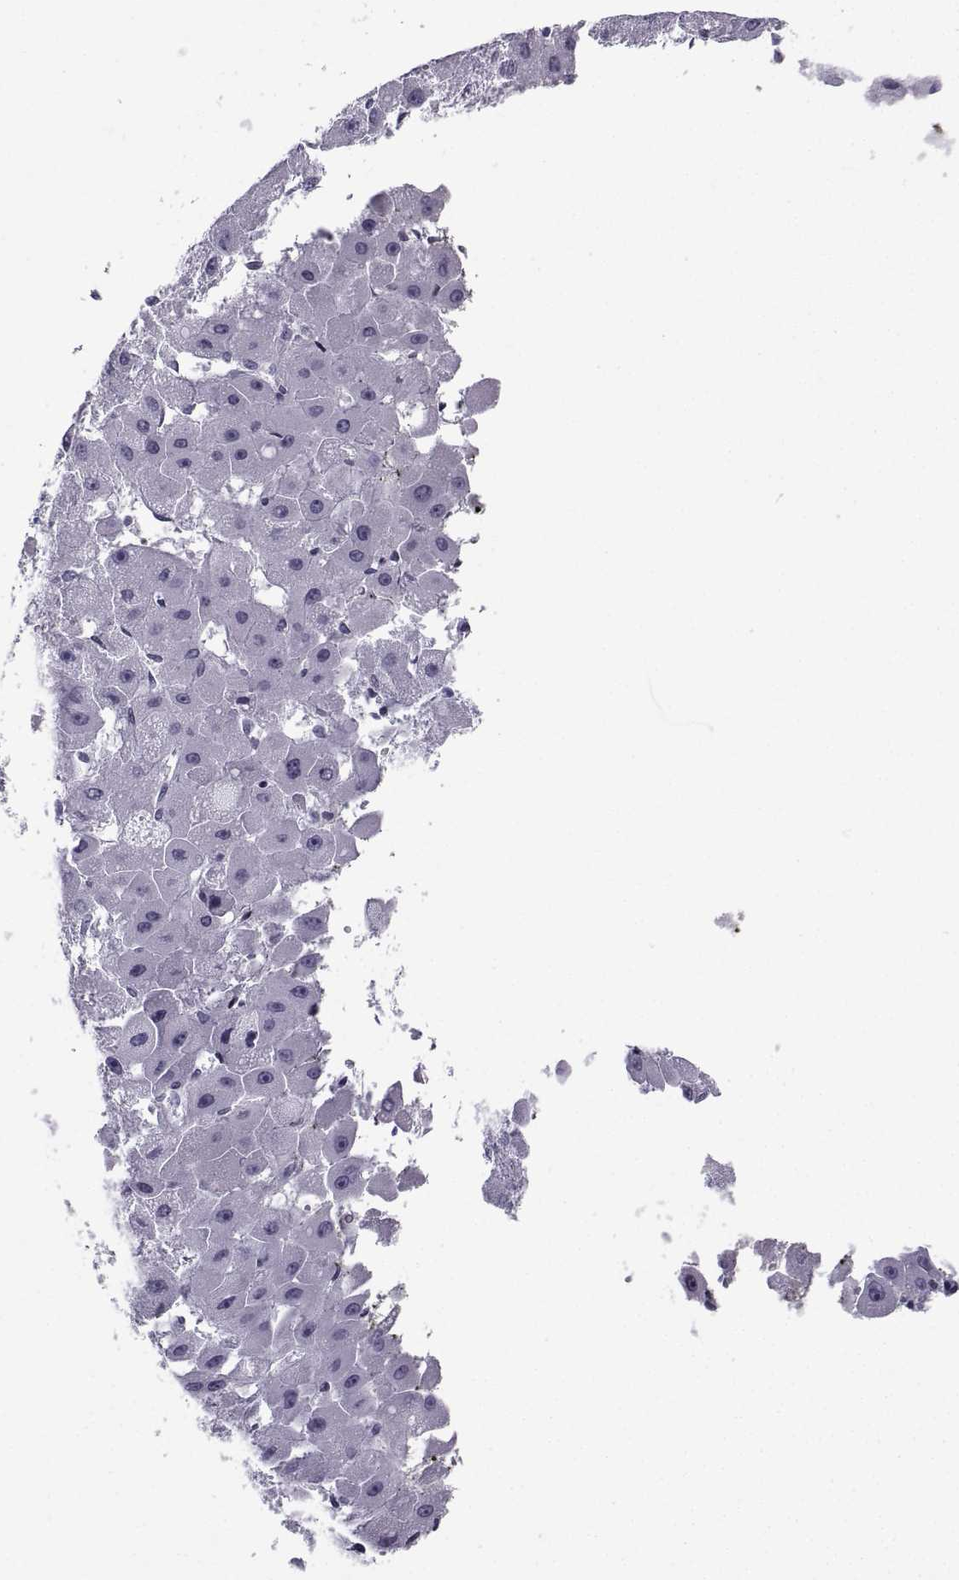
{"staining": {"intensity": "negative", "quantity": "none", "location": "none"}, "tissue": "liver cancer", "cell_type": "Tumor cells", "image_type": "cancer", "snomed": [{"axis": "morphology", "description": "Carcinoma, Hepatocellular, NOS"}, {"axis": "topography", "description": "Liver"}], "caption": "High magnification brightfield microscopy of liver cancer (hepatocellular carcinoma) stained with DAB (3,3'-diaminobenzidine) (brown) and counterstained with hematoxylin (blue): tumor cells show no significant staining.", "gene": "SPANXD", "patient": {"sex": "female", "age": 25}}